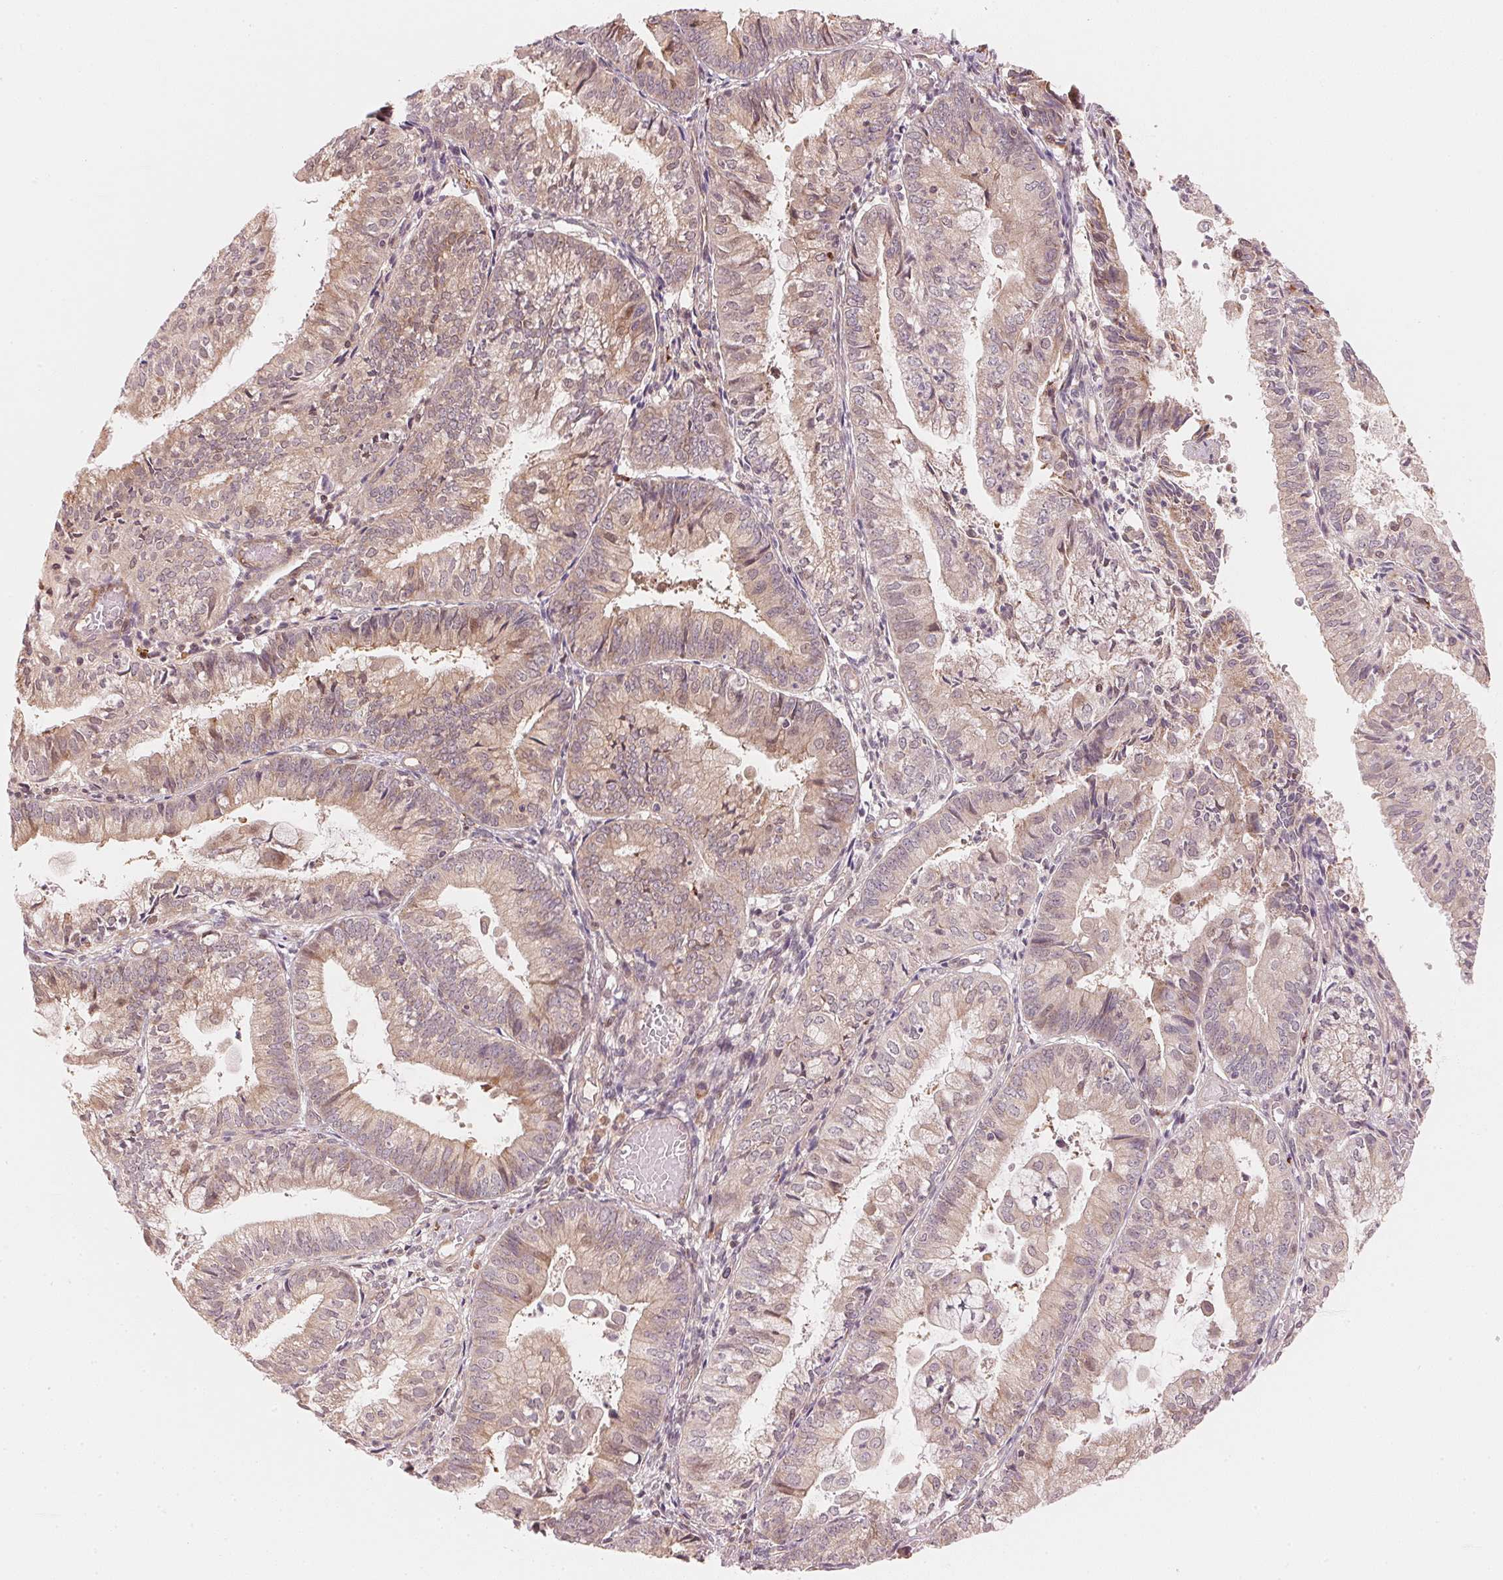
{"staining": {"intensity": "weak", "quantity": "25%-75%", "location": "cytoplasmic/membranous"}, "tissue": "endometrial cancer", "cell_type": "Tumor cells", "image_type": "cancer", "snomed": [{"axis": "morphology", "description": "Adenocarcinoma, NOS"}, {"axis": "topography", "description": "Endometrium"}], "caption": "Protein analysis of endometrial adenocarcinoma tissue exhibits weak cytoplasmic/membranous staining in approximately 25%-75% of tumor cells.", "gene": "PRKN", "patient": {"sex": "female", "age": 55}}